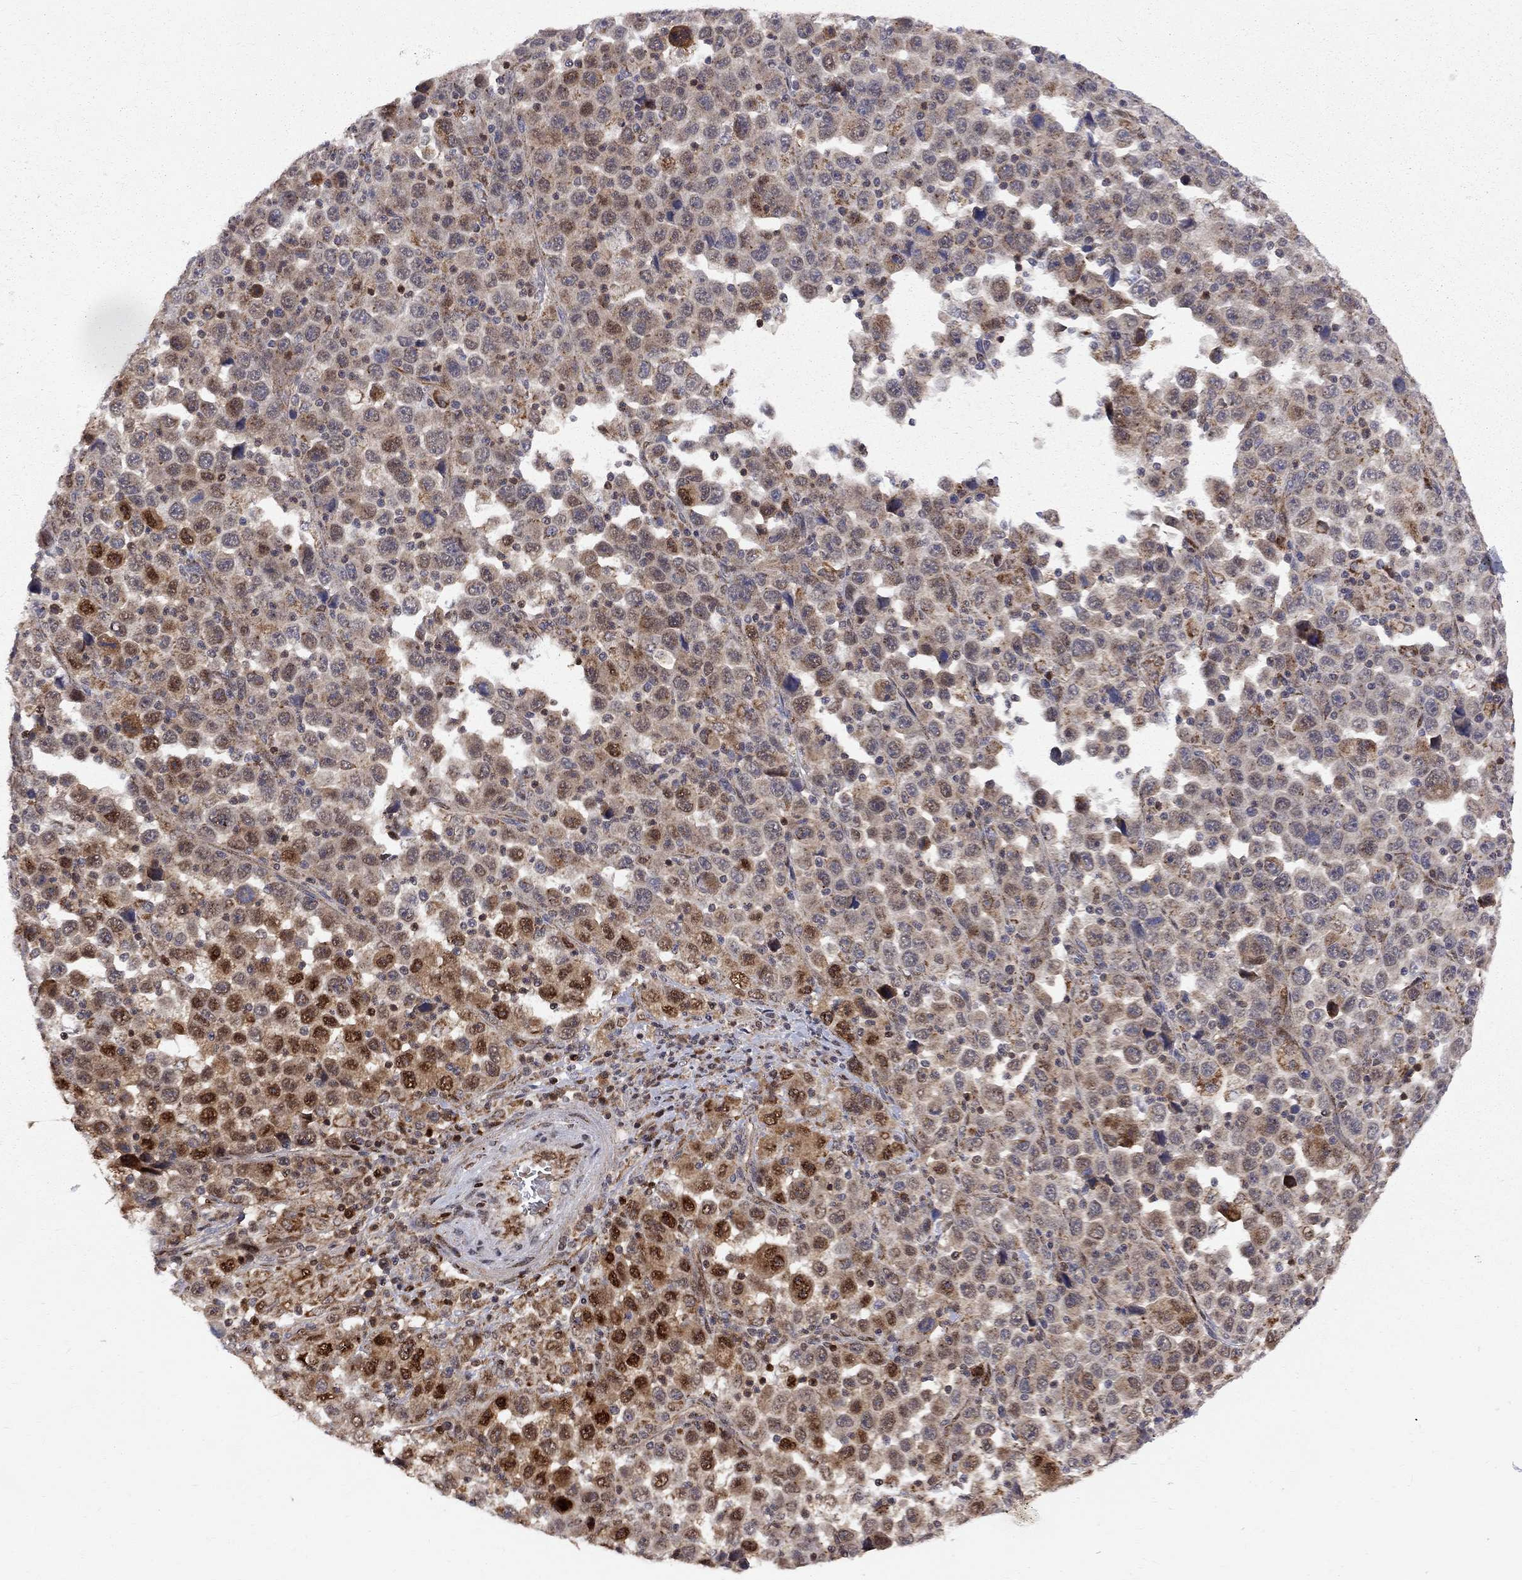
{"staining": {"intensity": "strong", "quantity": "<25%", "location": "cytoplasmic/membranous,nuclear"}, "tissue": "stomach cancer", "cell_type": "Tumor cells", "image_type": "cancer", "snomed": [{"axis": "morphology", "description": "Normal tissue, NOS"}, {"axis": "morphology", "description": "Adenocarcinoma, NOS"}, {"axis": "topography", "description": "Stomach, upper"}, {"axis": "topography", "description": "Stomach"}], "caption": "Stomach adenocarcinoma tissue displays strong cytoplasmic/membranous and nuclear staining in approximately <25% of tumor cells, visualized by immunohistochemistry. (DAB IHC, brown staining for protein, blue staining for nuclei).", "gene": "ELOB", "patient": {"sex": "male", "age": 59}}